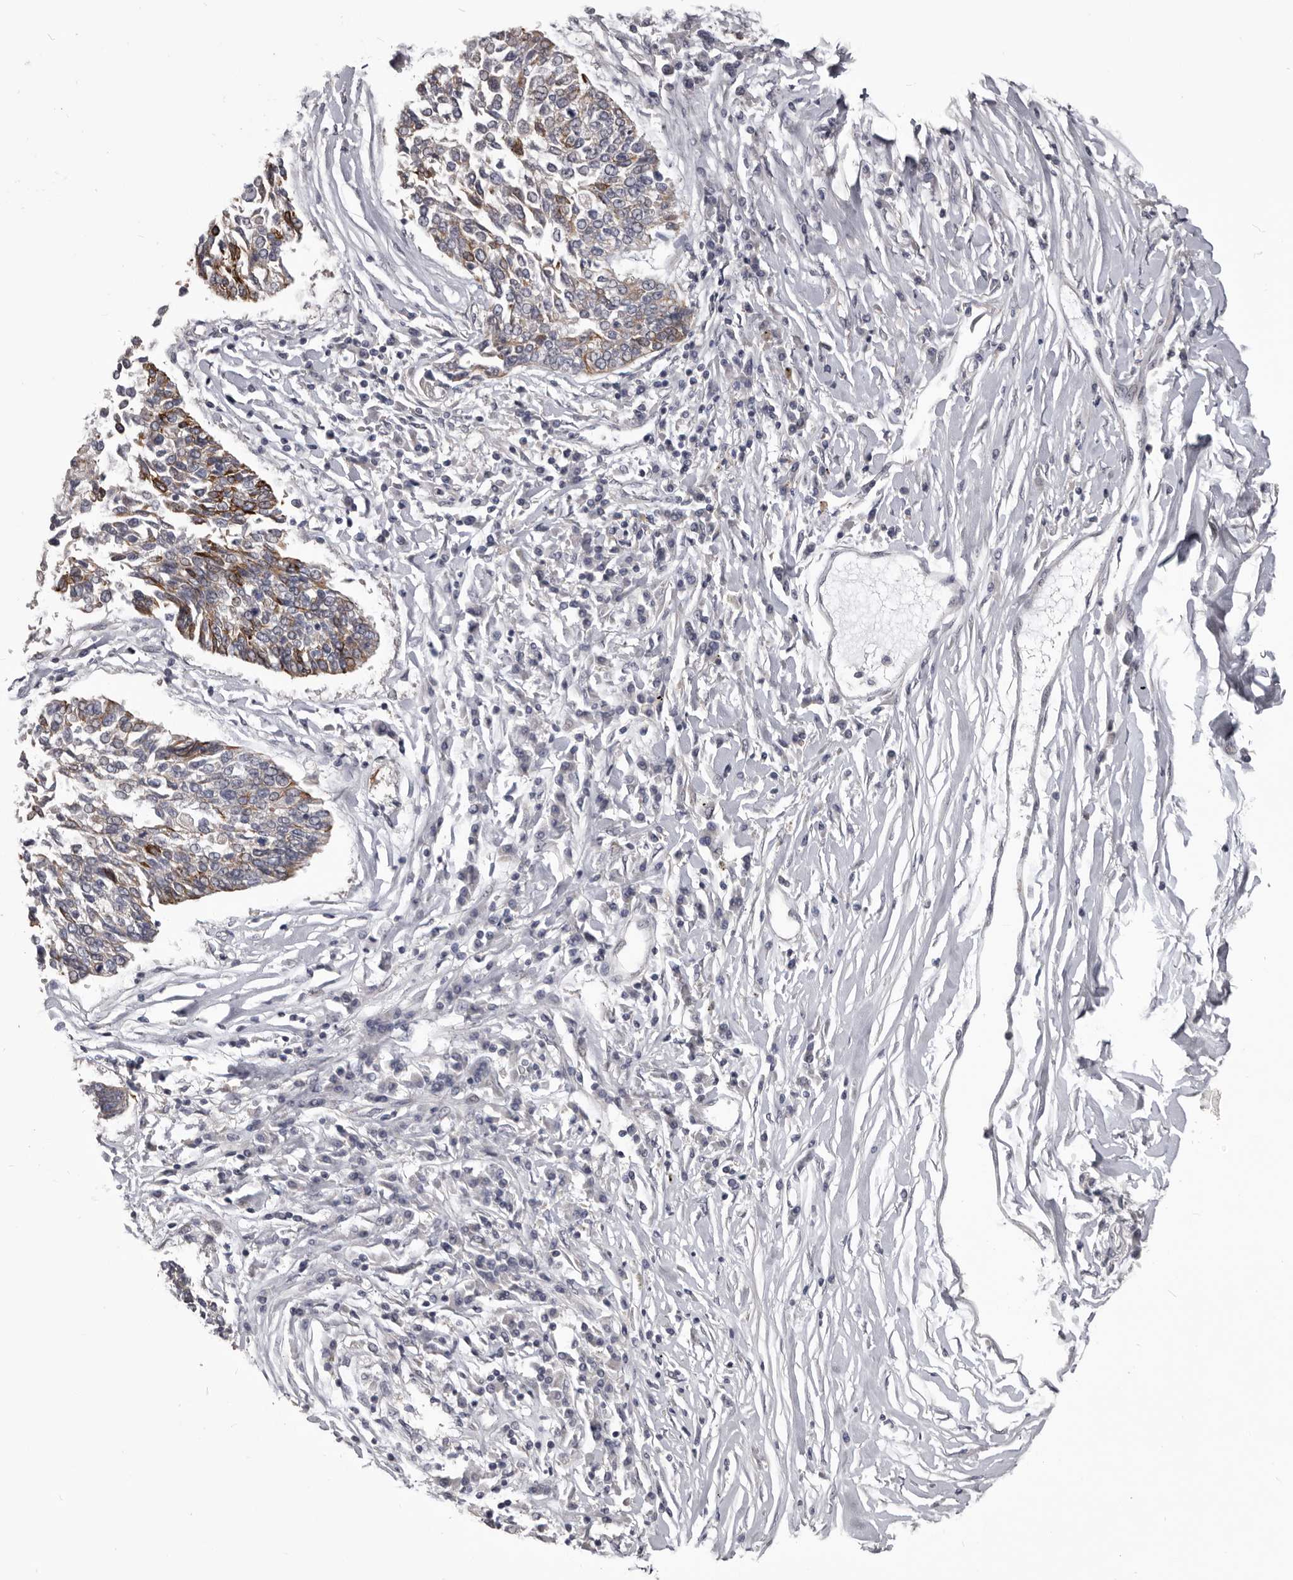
{"staining": {"intensity": "moderate", "quantity": "<25%", "location": "cytoplasmic/membranous"}, "tissue": "lung cancer", "cell_type": "Tumor cells", "image_type": "cancer", "snomed": [{"axis": "morphology", "description": "Normal tissue, NOS"}, {"axis": "morphology", "description": "Squamous cell carcinoma, NOS"}, {"axis": "topography", "description": "Cartilage tissue"}, {"axis": "topography", "description": "Bronchus"}, {"axis": "topography", "description": "Lung"}, {"axis": "topography", "description": "Peripheral nerve tissue"}], "caption": "A micrograph of human lung cancer (squamous cell carcinoma) stained for a protein displays moderate cytoplasmic/membranous brown staining in tumor cells.", "gene": "LPAR6", "patient": {"sex": "female", "age": 49}}